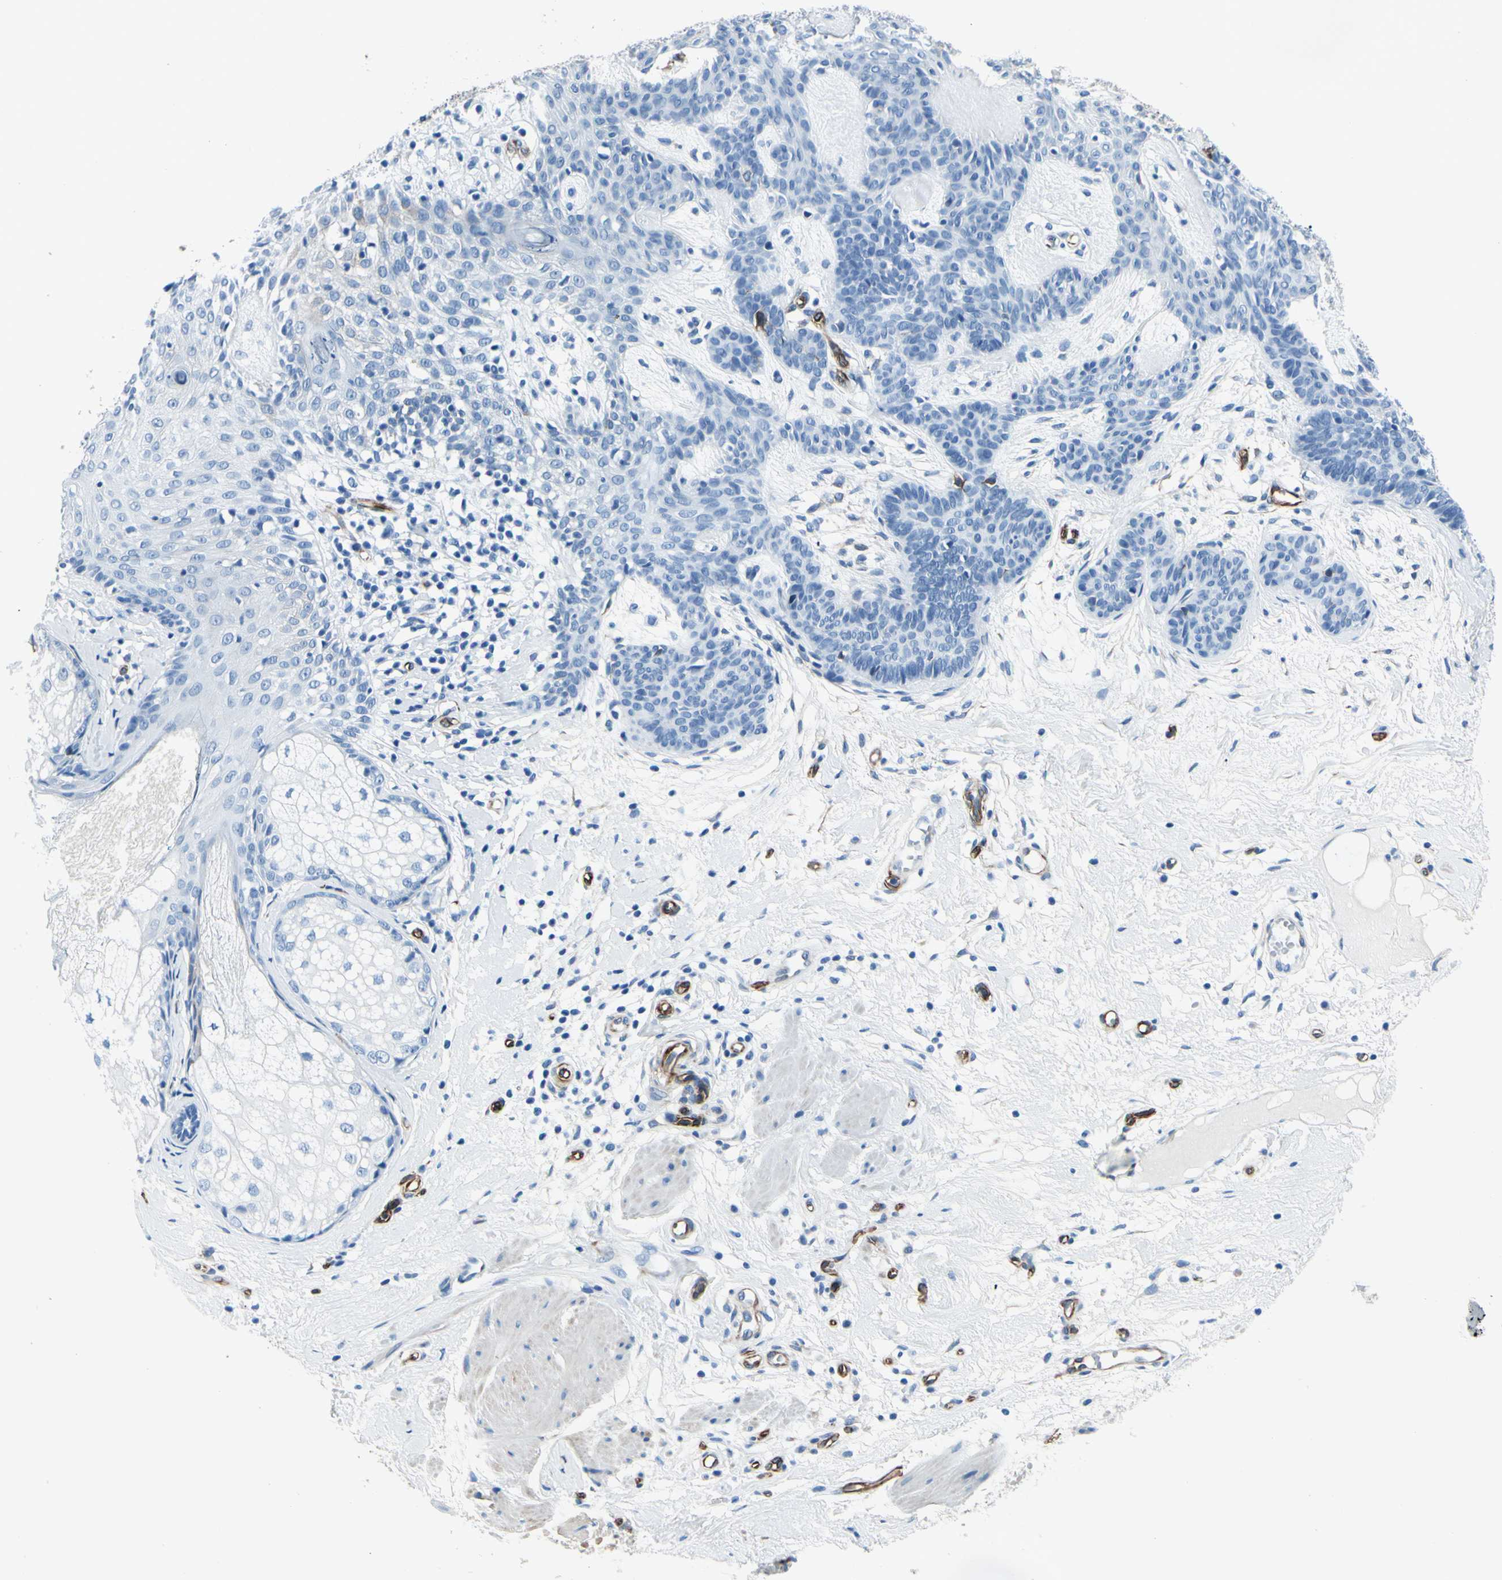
{"staining": {"intensity": "negative", "quantity": "none", "location": "none"}, "tissue": "skin cancer", "cell_type": "Tumor cells", "image_type": "cancer", "snomed": [{"axis": "morphology", "description": "Developmental malformation"}, {"axis": "morphology", "description": "Basal cell carcinoma"}, {"axis": "topography", "description": "Skin"}], "caption": "Tumor cells show no significant protein positivity in skin cancer. The staining is performed using DAB (3,3'-diaminobenzidine) brown chromogen with nuclei counter-stained in using hematoxylin.", "gene": "PTH2R", "patient": {"sex": "female", "age": 62}}